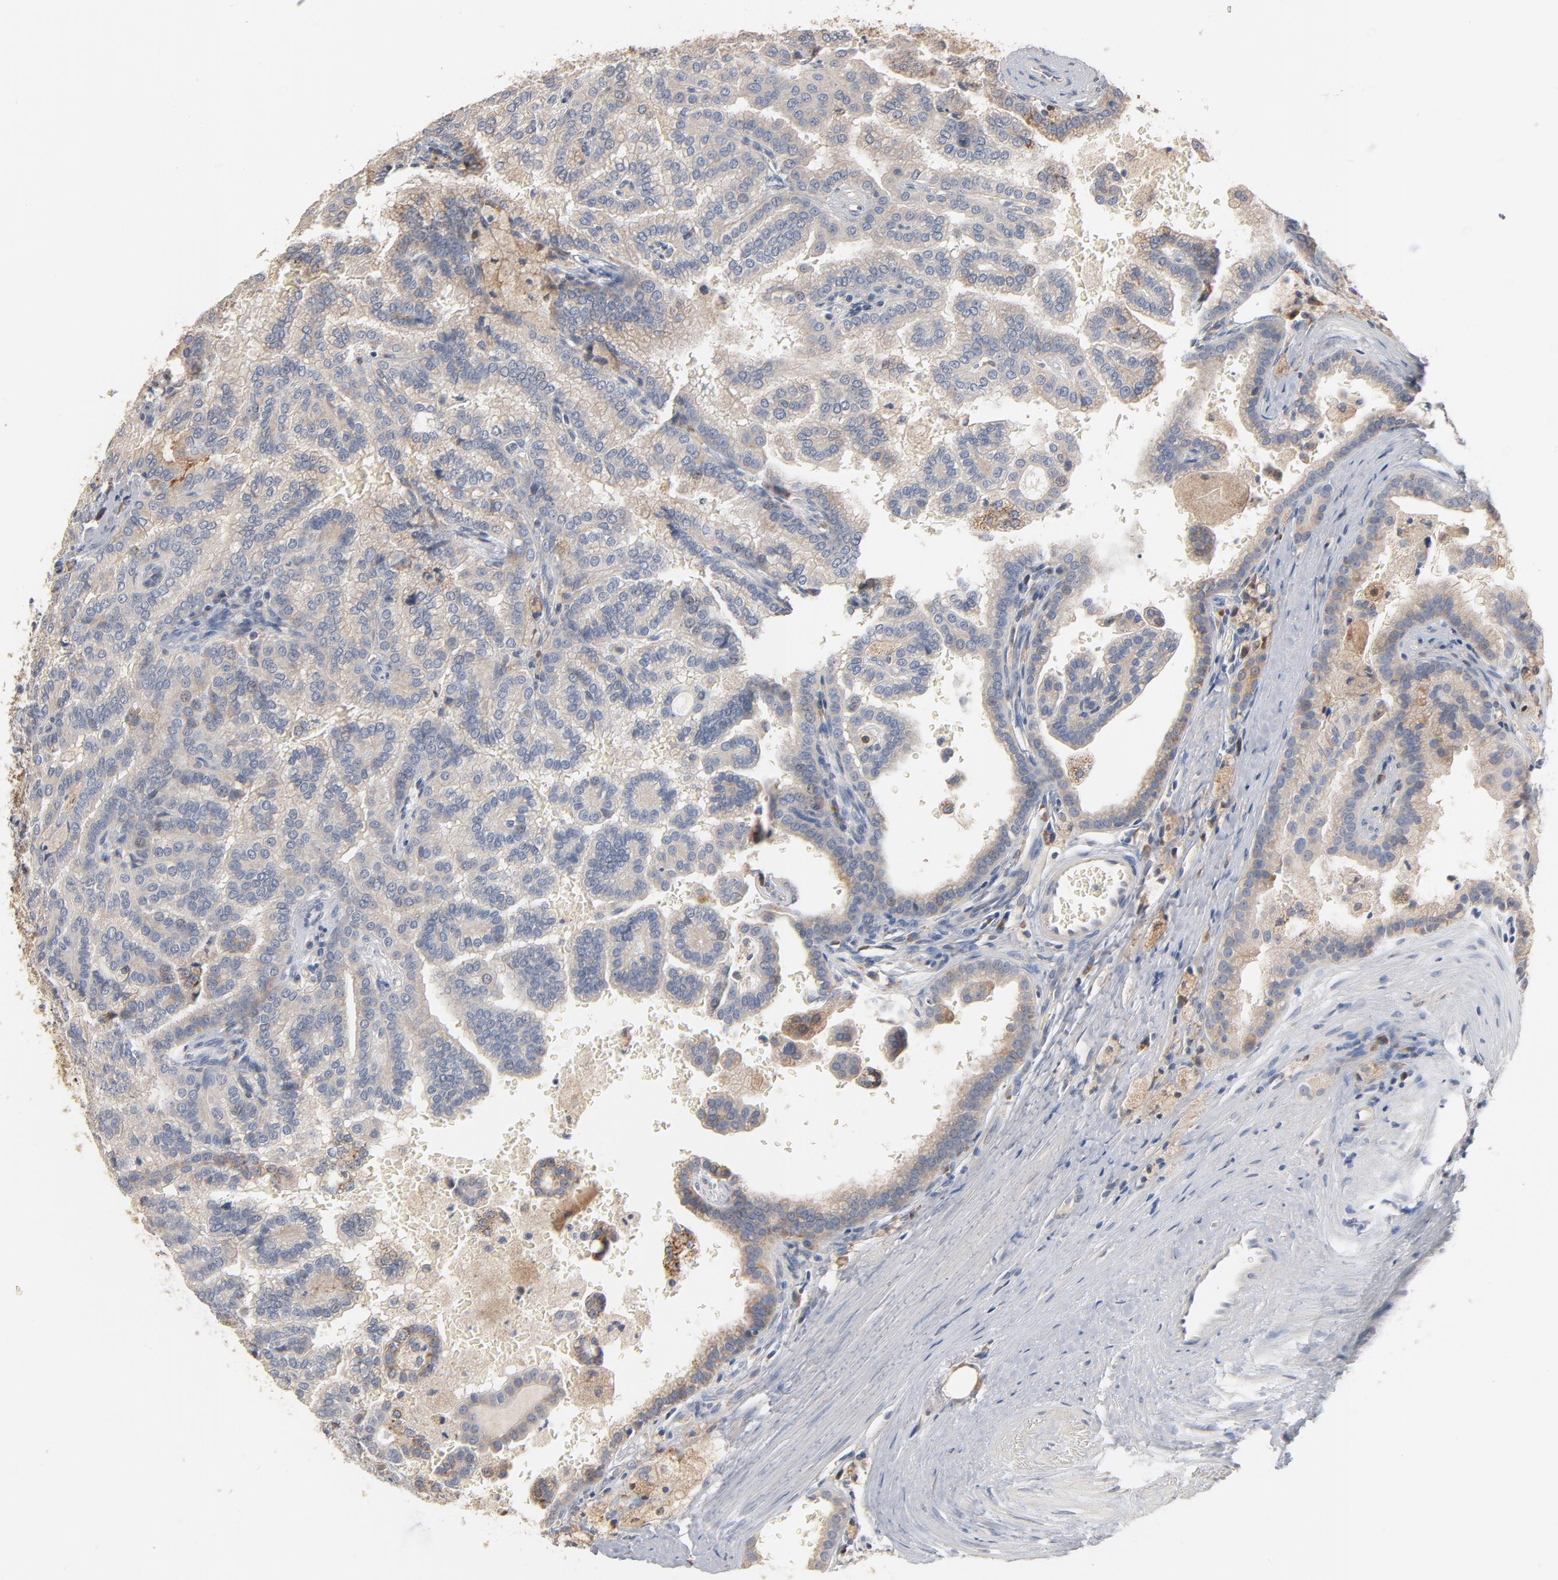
{"staining": {"intensity": "negative", "quantity": "none", "location": "none"}, "tissue": "renal cancer", "cell_type": "Tumor cells", "image_type": "cancer", "snomed": [{"axis": "morphology", "description": "Adenocarcinoma, NOS"}, {"axis": "topography", "description": "Kidney"}], "caption": "DAB (3,3'-diaminobenzidine) immunohistochemical staining of renal adenocarcinoma demonstrates no significant positivity in tumor cells.", "gene": "ZDHHC8", "patient": {"sex": "male", "age": 61}}